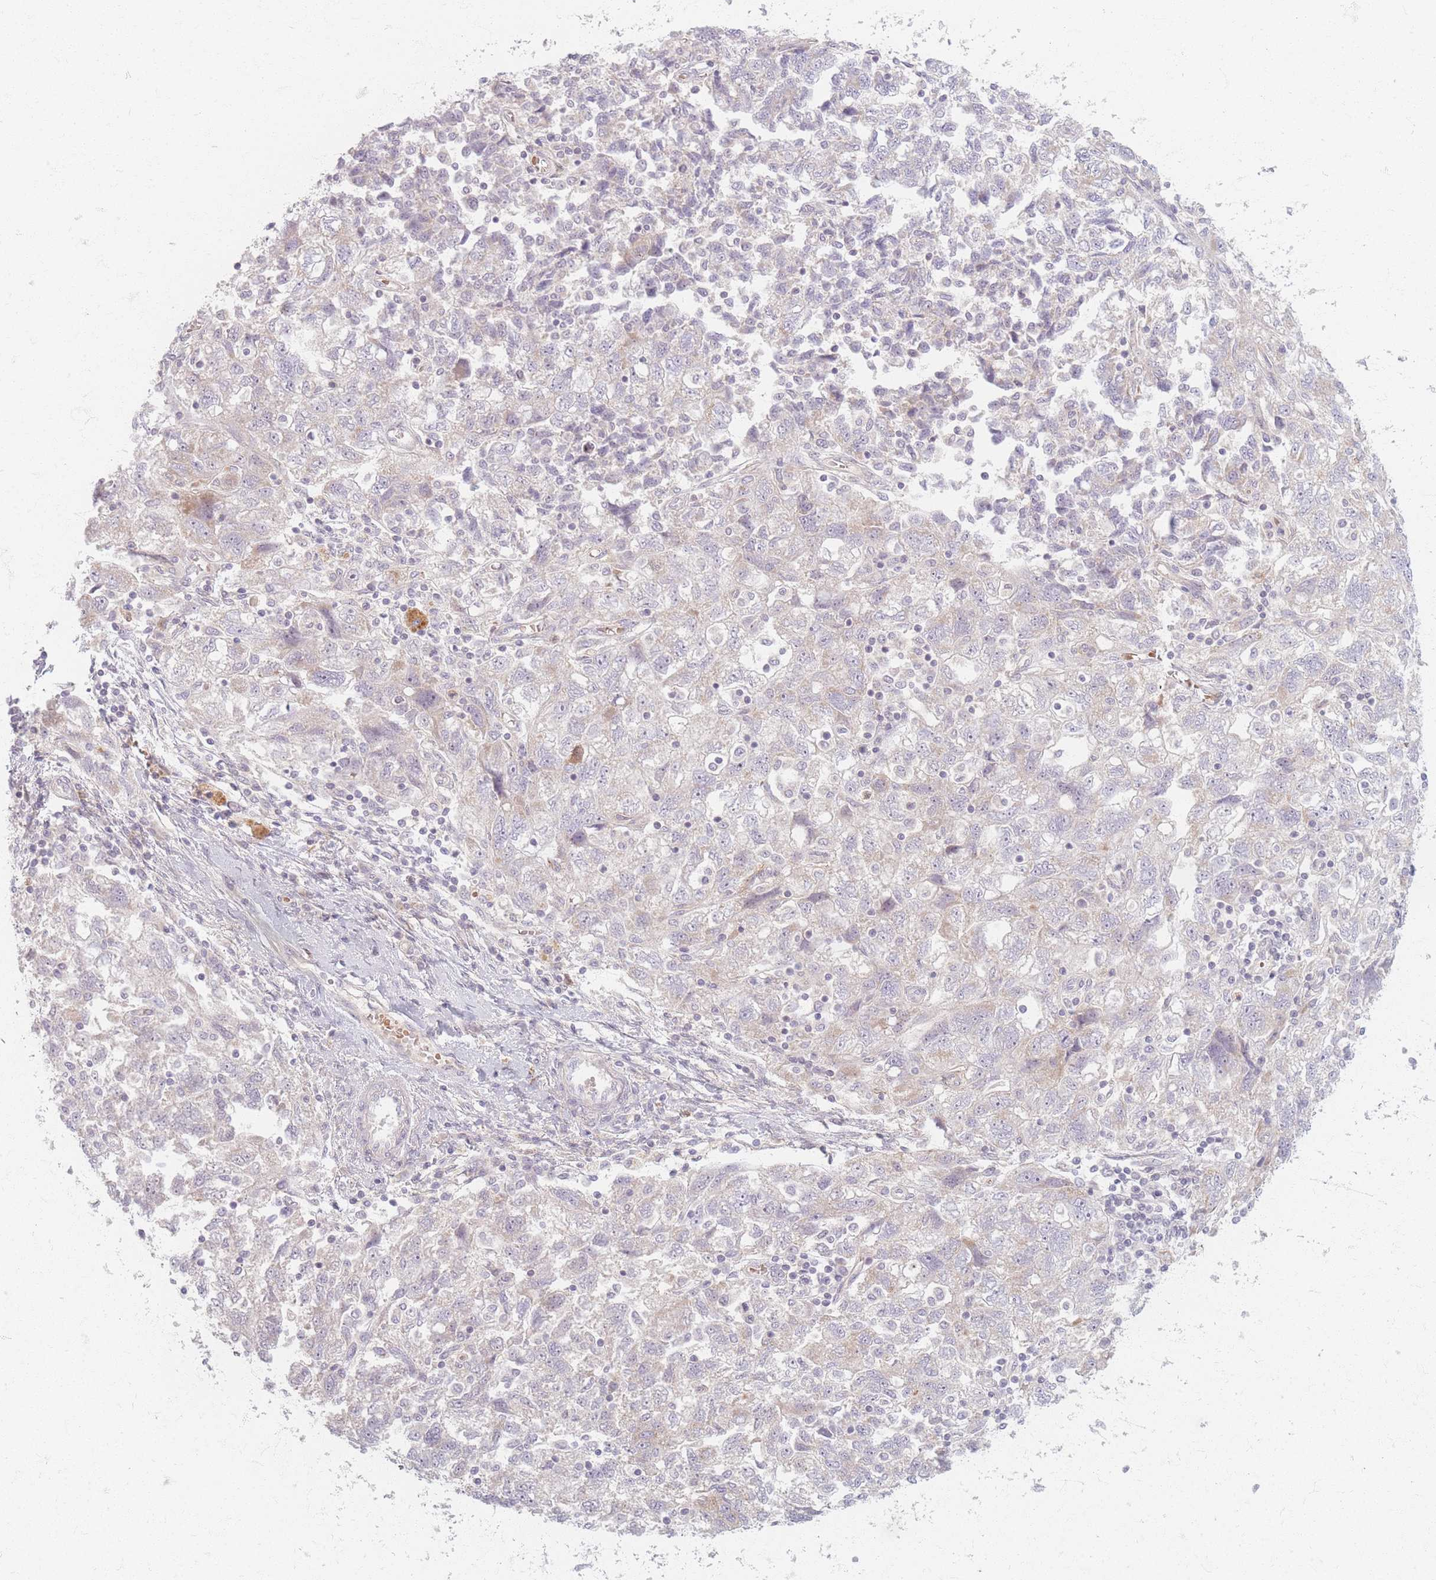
{"staining": {"intensity": "negative", "quantity": "none", "location": "none"}, "tissue": "ovarian cancer", "cell_type": "Tumor cells", "image_type": "cancer", "snomed": [{"axis": "morphology", "description": "Carcinoma, NOS"}, {"axis": "morphology", "description": "Cystadenocarcinoma, serous, NOS"}, {"axis": "topography", "description": "Ovary"}], "caption": "This is an immunohistochemistry histopathology image of carcinoma (ovarian). There is no expression in tumor cells.", "gene": "CHCHD7", "patient": {"sex": "female", "age": 69}}